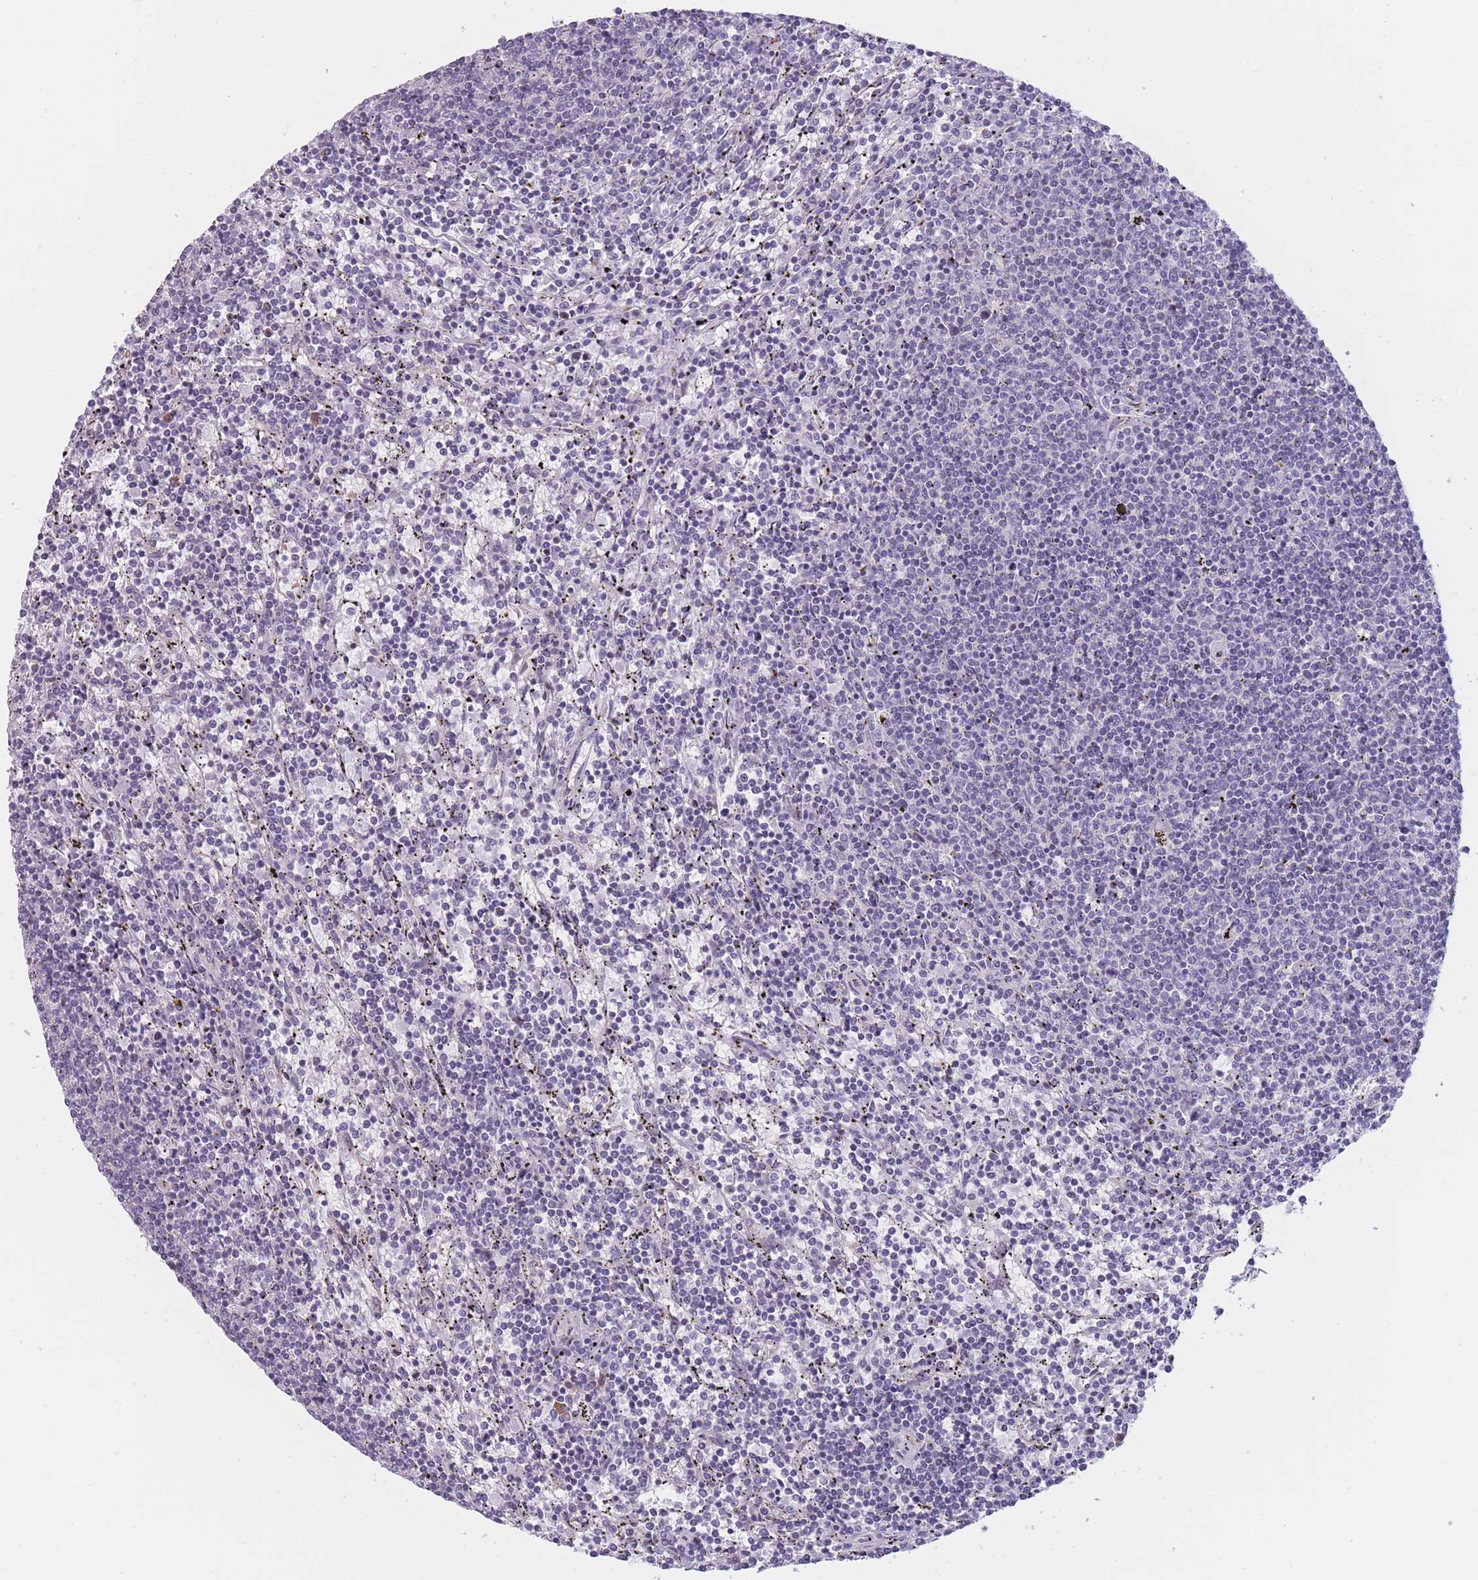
{"staining": {"intensity": "negative", "quantity": "none", "location": "none"}, "tissue": "lymphoma", "cell_type": "Tumor cells", "image_type": "cancer", "snomed": [{"axis": "morphology", "description": "Malignant lymphoma, non-Hodgkin's type, Low grade"}, {"axis": "topography", "description": "Spleen"}], "caption": "This is an IHC photomicrograph of human lymphoma. There is no staining in tumor cells.", "gene": "COL27A1", "patient": {"sex": "female", "age": 50}}